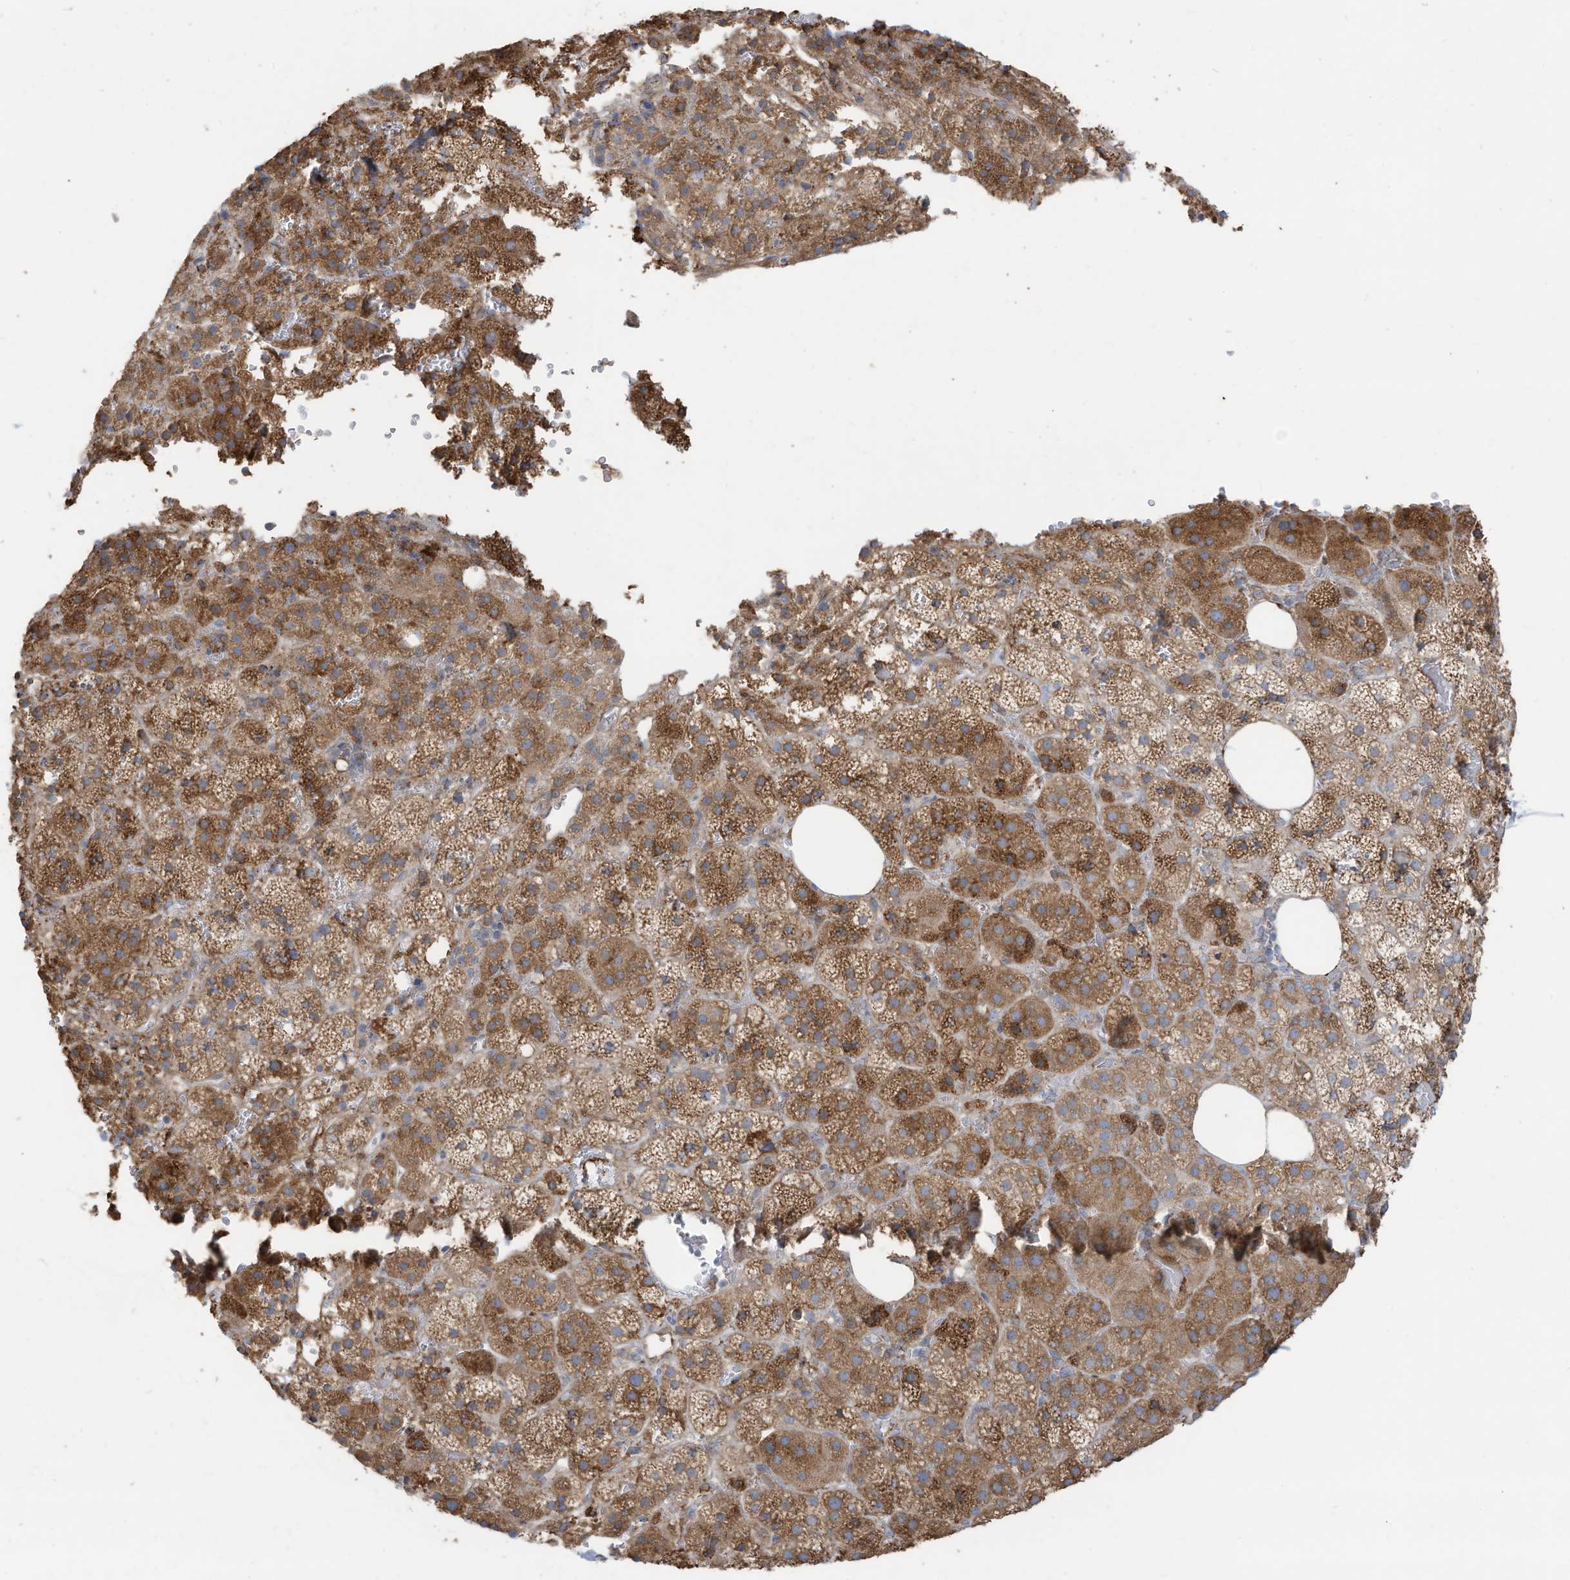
{"staining": {"intensity": "moderate", "quantity": ">75%", "location": "cytoplasmic/membranous"}, "tissue": "adrenal gland", "cell_type": "Glandular cells", "image_type": "normal", "snomed": [{"axis": "morphology", "description": "Normal tissue, NOS"}, {"axis": "topography", "description": "Adrenal gland"}], "caption": "Adrenal gland stained with a protein marker displays moderate staining in glandular cells.", "gene": "ZNF354C", "patient": {"sex": "female", "age": 59}}